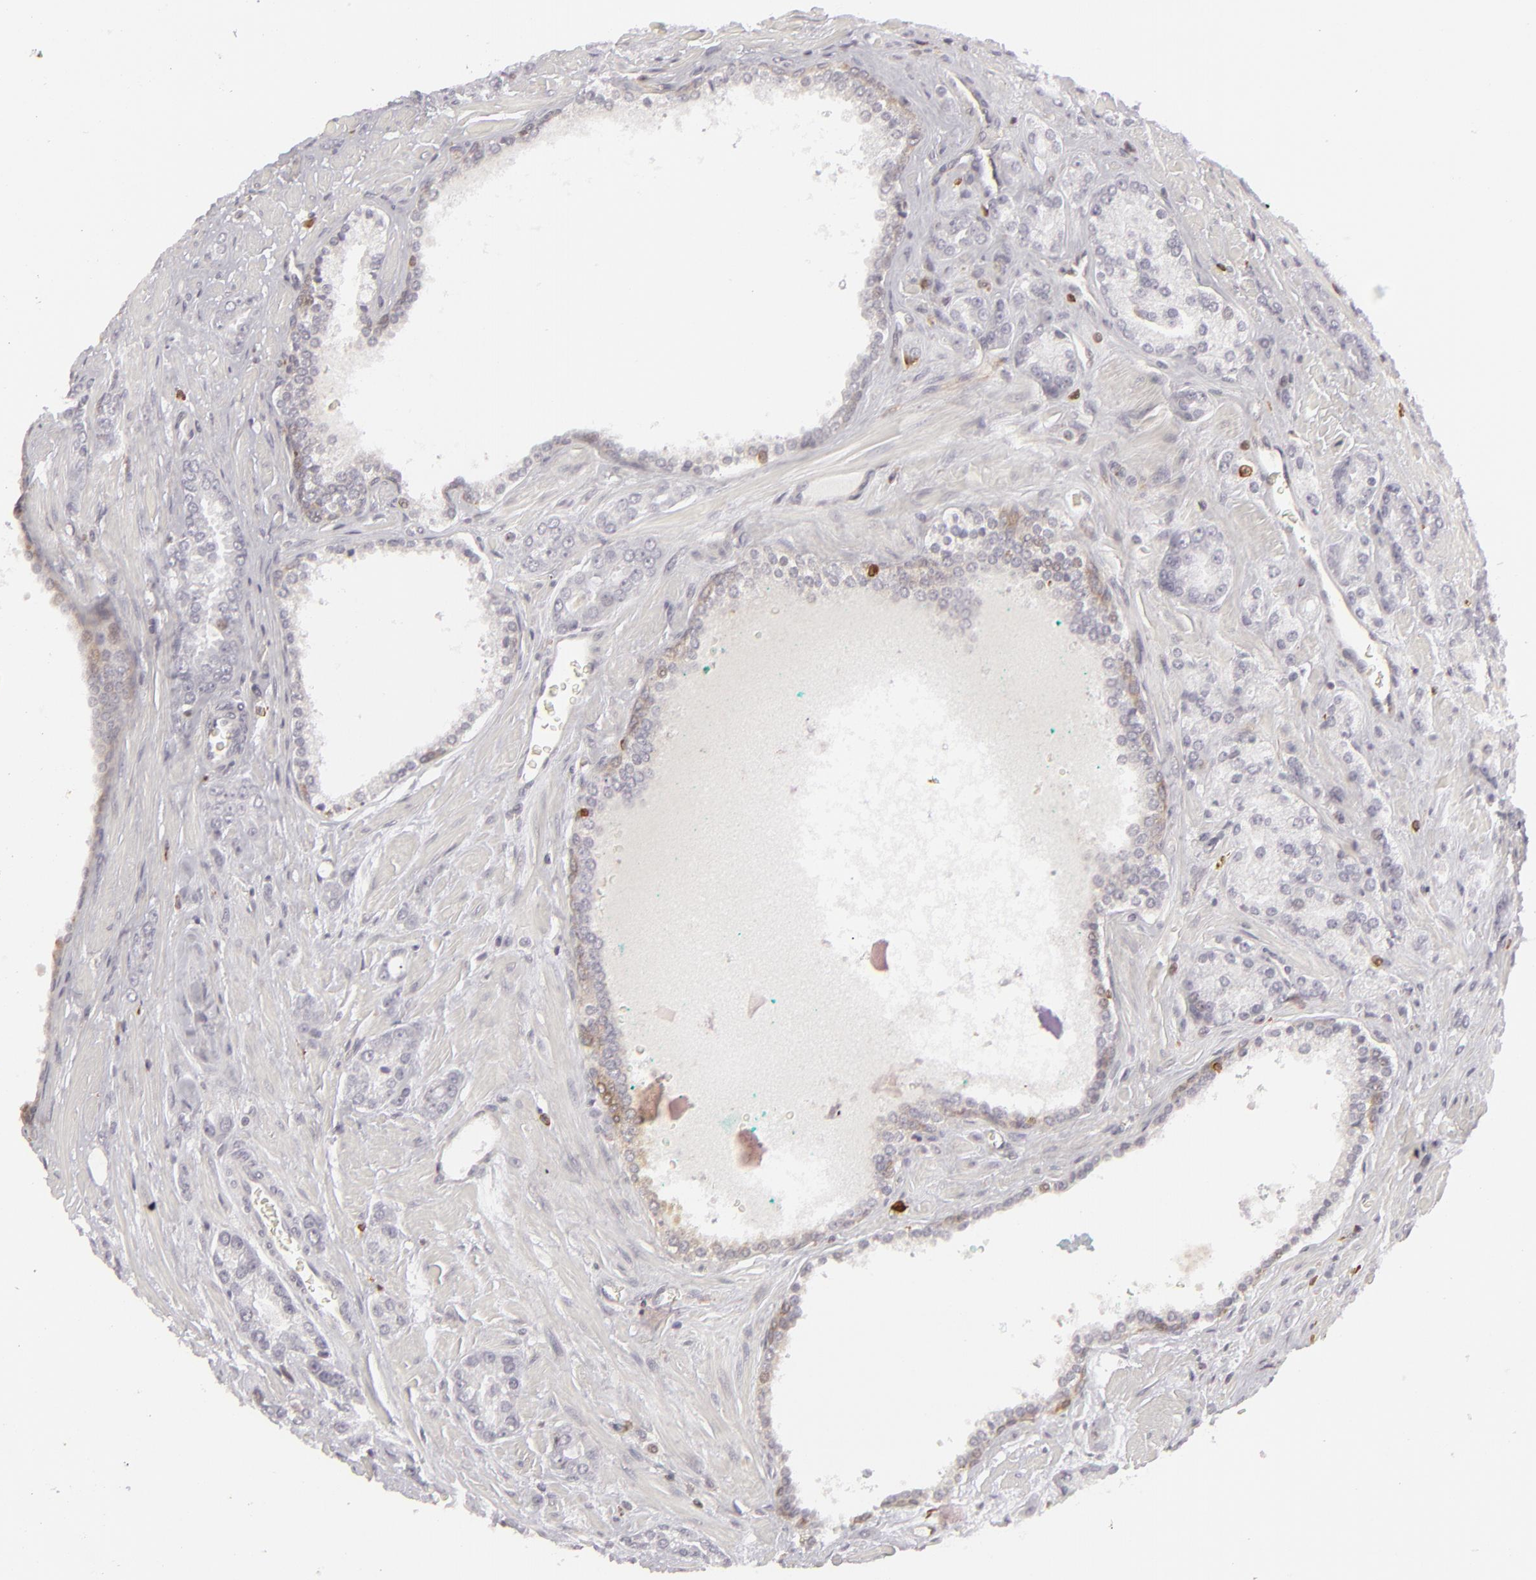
{"staining": {"intensity": "negative", "quantity": "none", "location": "none"}, "tissue": "prostate cancer", "cell_type": "Tumor cells", "image_type": "cancer", "snomed": [{"axis": "morphology", "description": "Adenocarcinoma, High grade"}, {"axis": "topography", "description": "Prostate"}], "caption": "Micrograph shows no protein positivity in tumor cells of prostate cancer (adenocarcinoma (high-grade)) tissue.", "gene": "APOBEC3G", "patient": {"sex": "male", "age": 71}}